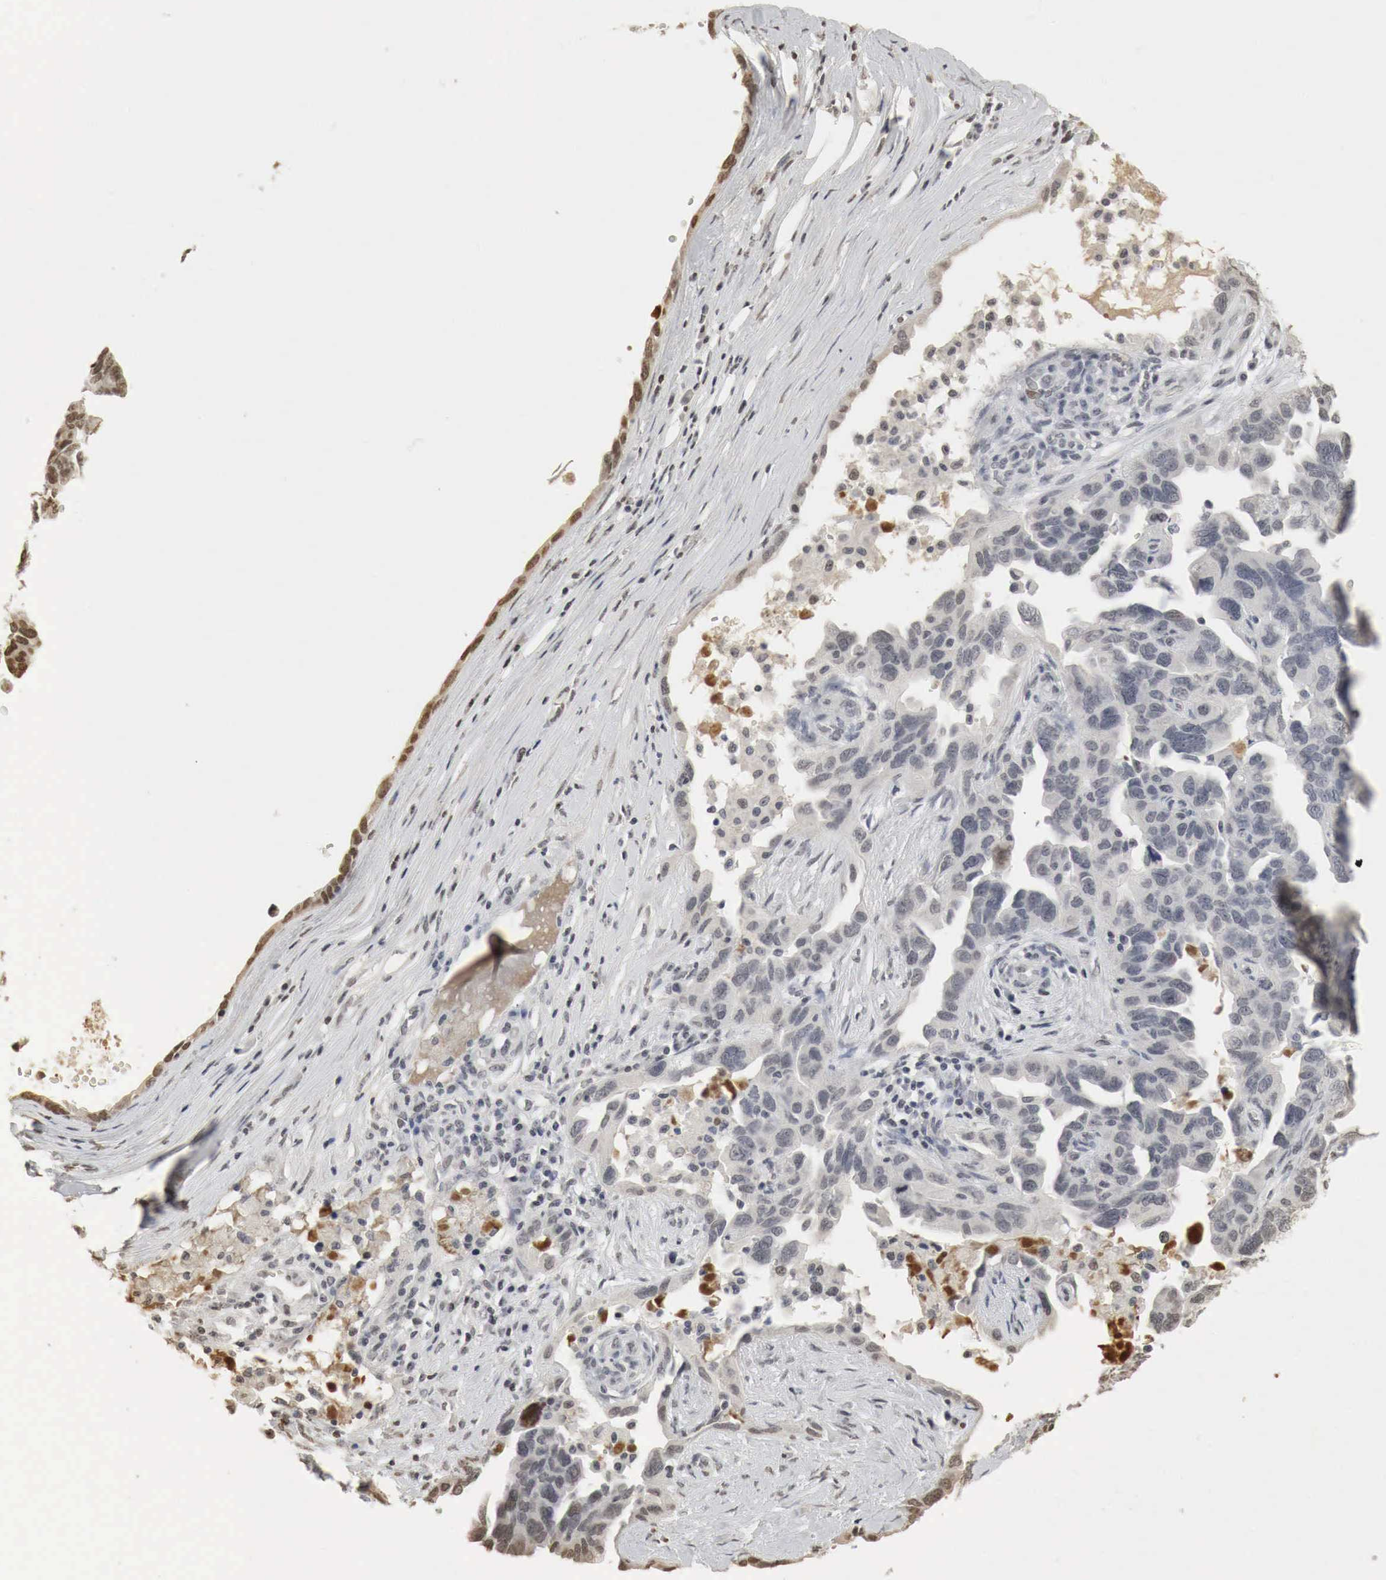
{"staining": {"intensity": "weak", "quantity": "<25%", "location": "cytoplasmic/membranous,nuclear"}, "tissue": "ovarian cancer", "cell_type": "Tumor cells", "image_type": "cancer", "snomed": [{"axis": "morphology", "description": "Cystadenocarcinoma, serous, NOS"}, {"axis": "topography", "description": "Ovary"}], "caption": "DAB (3,3'-diaminobenzidine) immunohistochemical staining of ovarian cancer demonstrates no significant staining in tumor cells. (Immunohistochemistry, brightfield microscopy, high magnification).", "gene": "ERBB4", "patient": {"sex": "female", "age": 64}}